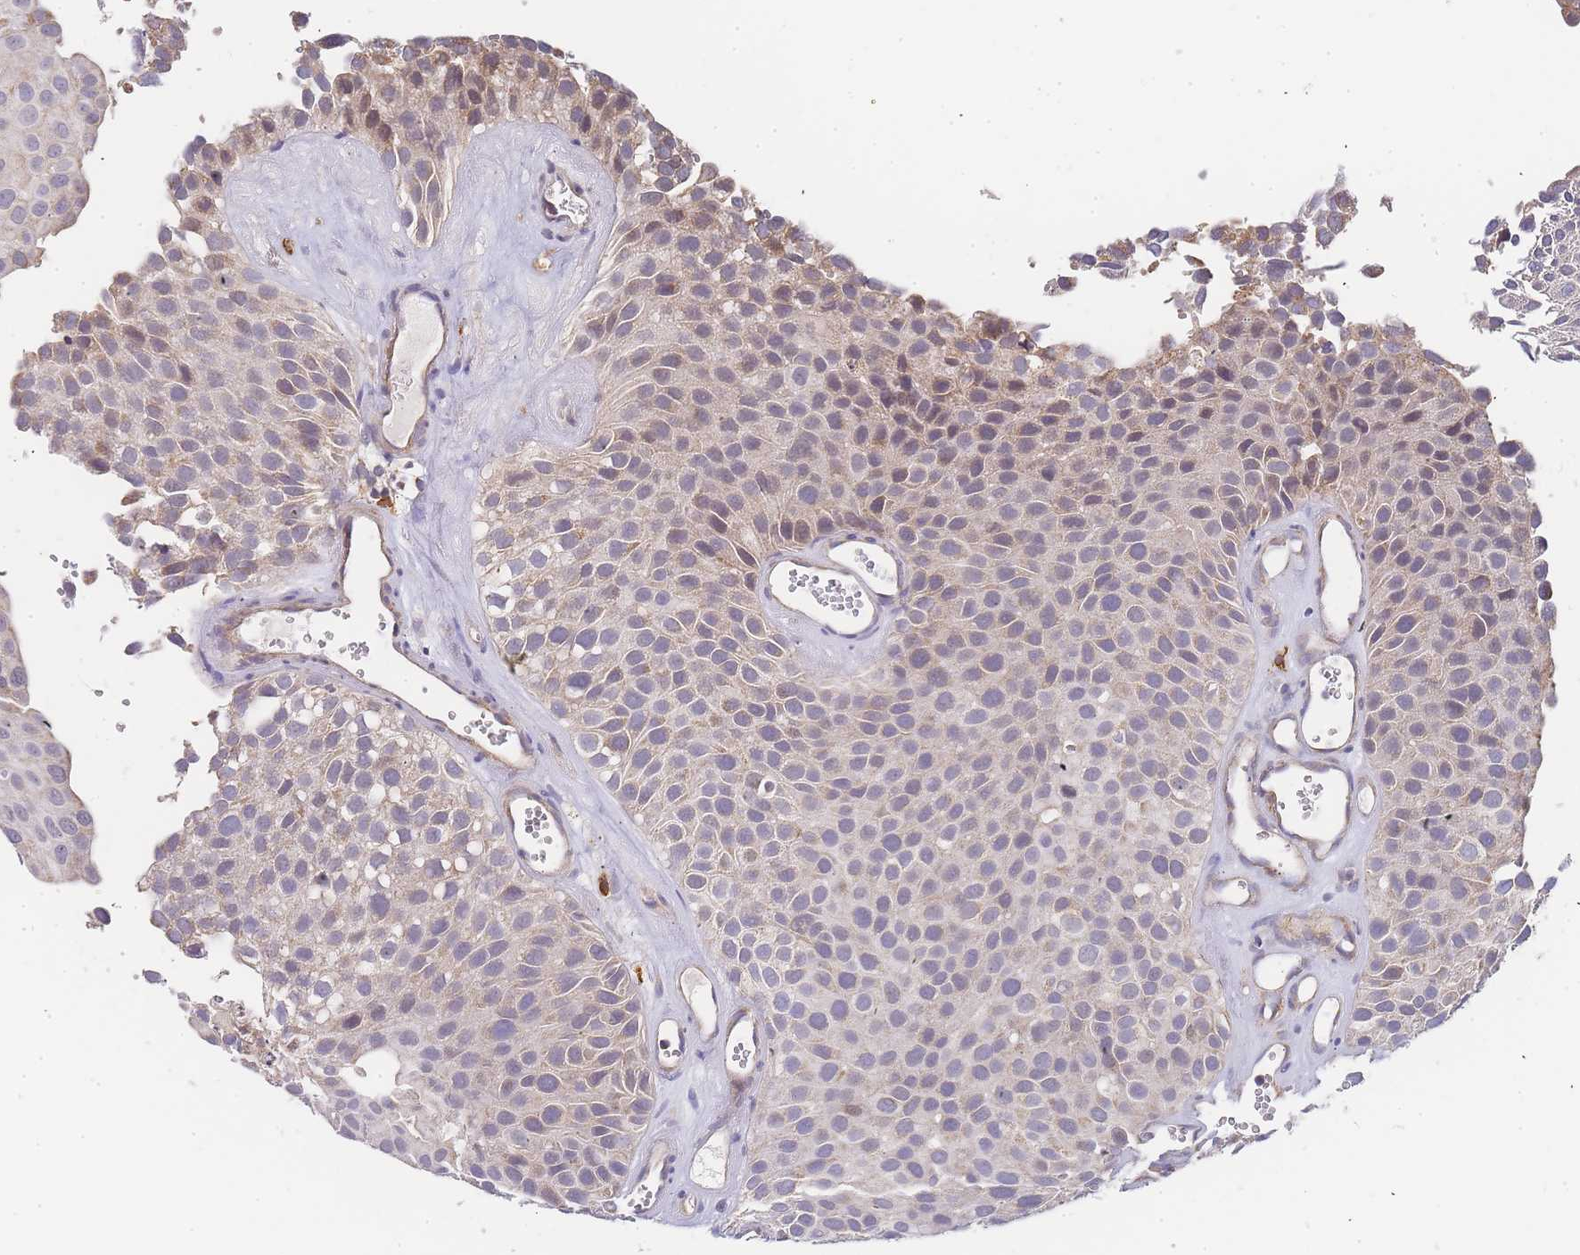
{"staining": {"intensity": "weak", "quantity": "<25%", "location": "cytoplasmic/membranous"}, "tissue": "urothelial cancer", "cell_type": "Tumor cells", "image_type": "cancer", "snomed": [{"axis": "morphology", "description": "Urothelial carcinoma, Low grade"}, {"axis": "topography", "description": "Urinary bladder"}], "caption": "Immunohistochemistry histopathology image of human low-grade urothelial carcinoma stained for a protein (brown), which displays no staining in tumor cells.", "gene": "ADCY9", "patient": {"sex": "male", "age": 88}}